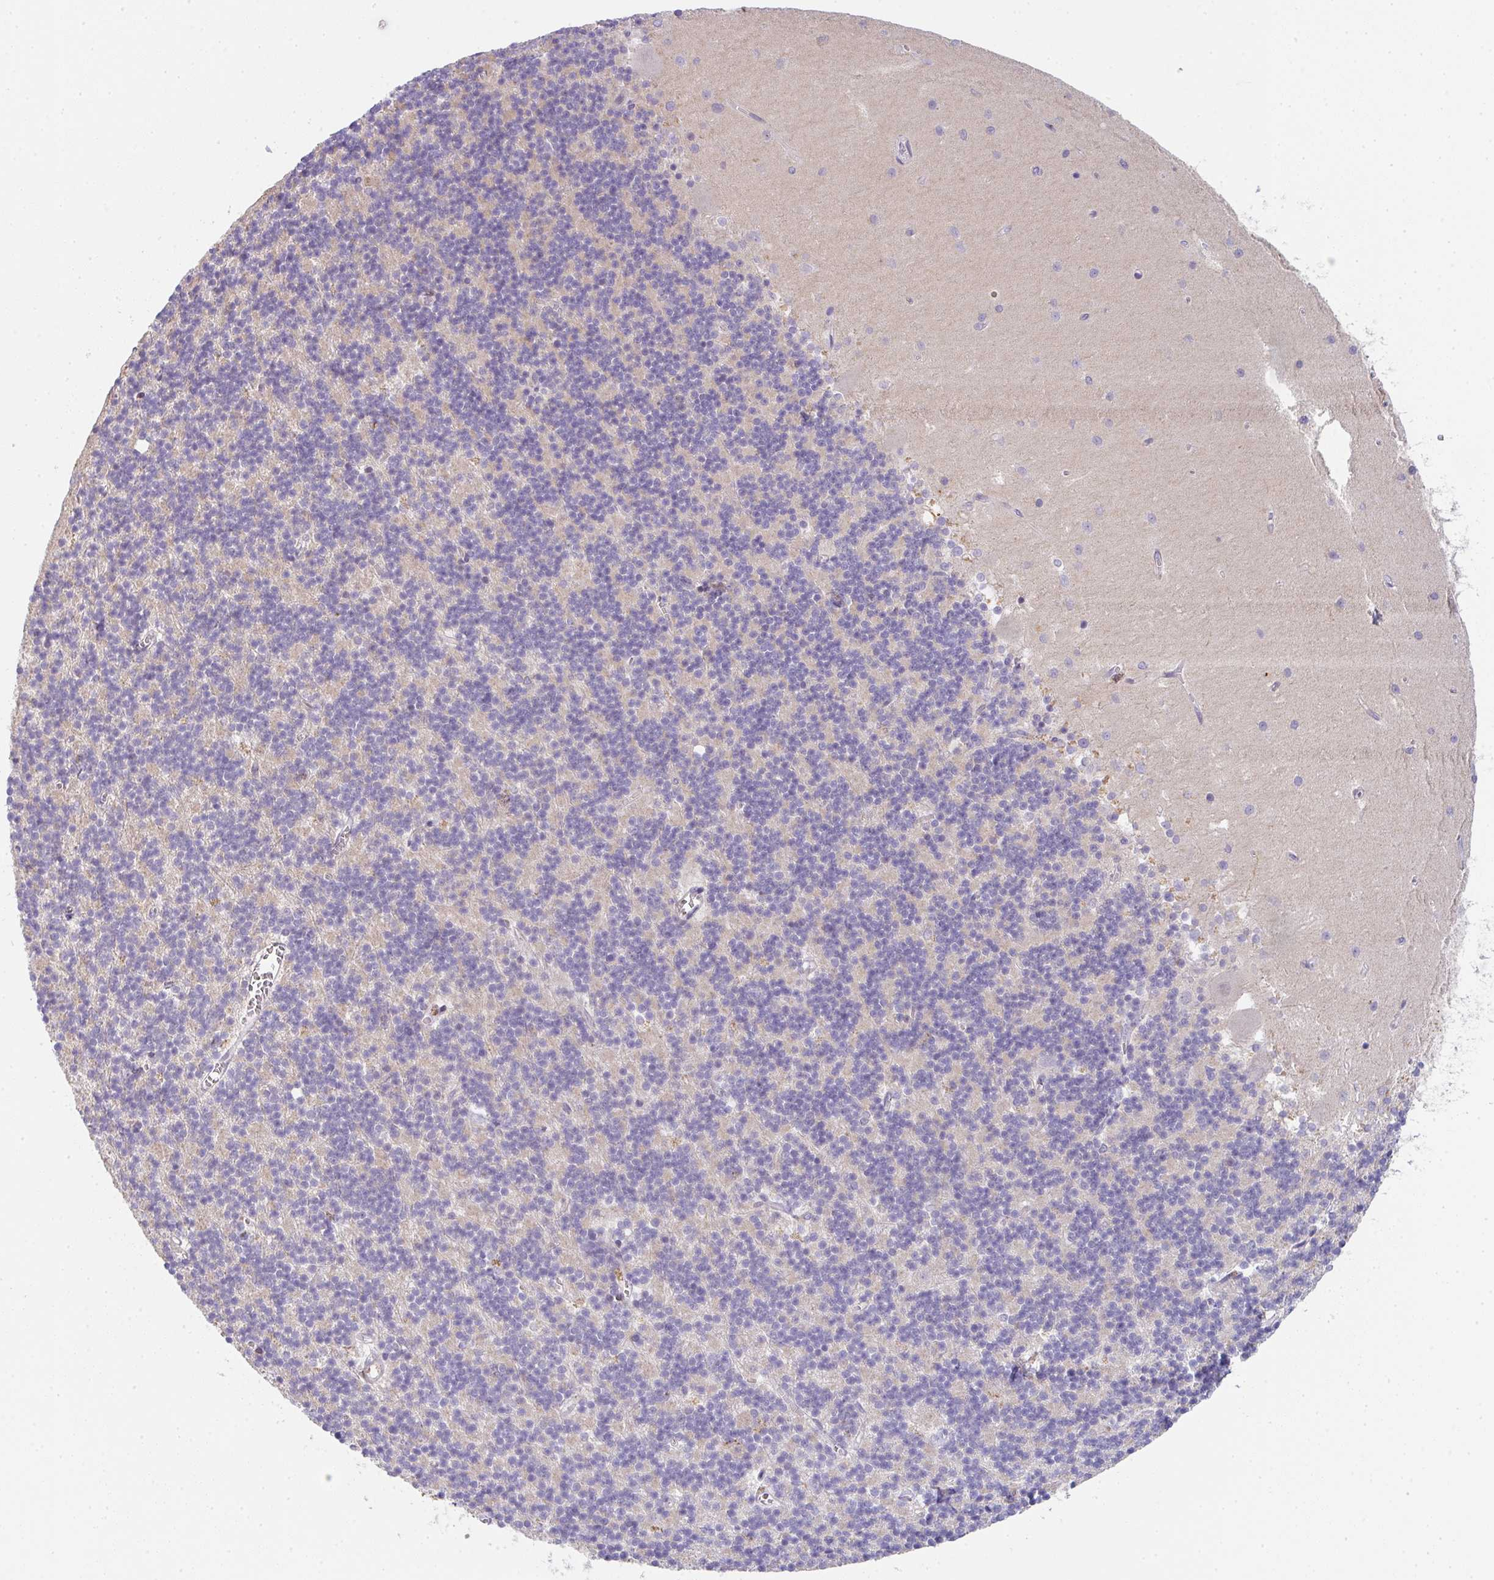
{"staining": {"intensity": "negative", "quantity": "none", "location": "none"}, "tissue": "cerebellum", "cell_type": "Cells in granular layer", "image_type": "normal", "snomed": [{"axis": "morphology", "description": "Normal tissue, NOS"}, {"axis": "topography", "description": "Cerebellum"}], "caption": "Cerebellum stained for a protein using IHC demonstrates no positivity cells in granular layer.", "gene": "TNFRSF10A", "patient": {"sex": "male", "age": 54}}